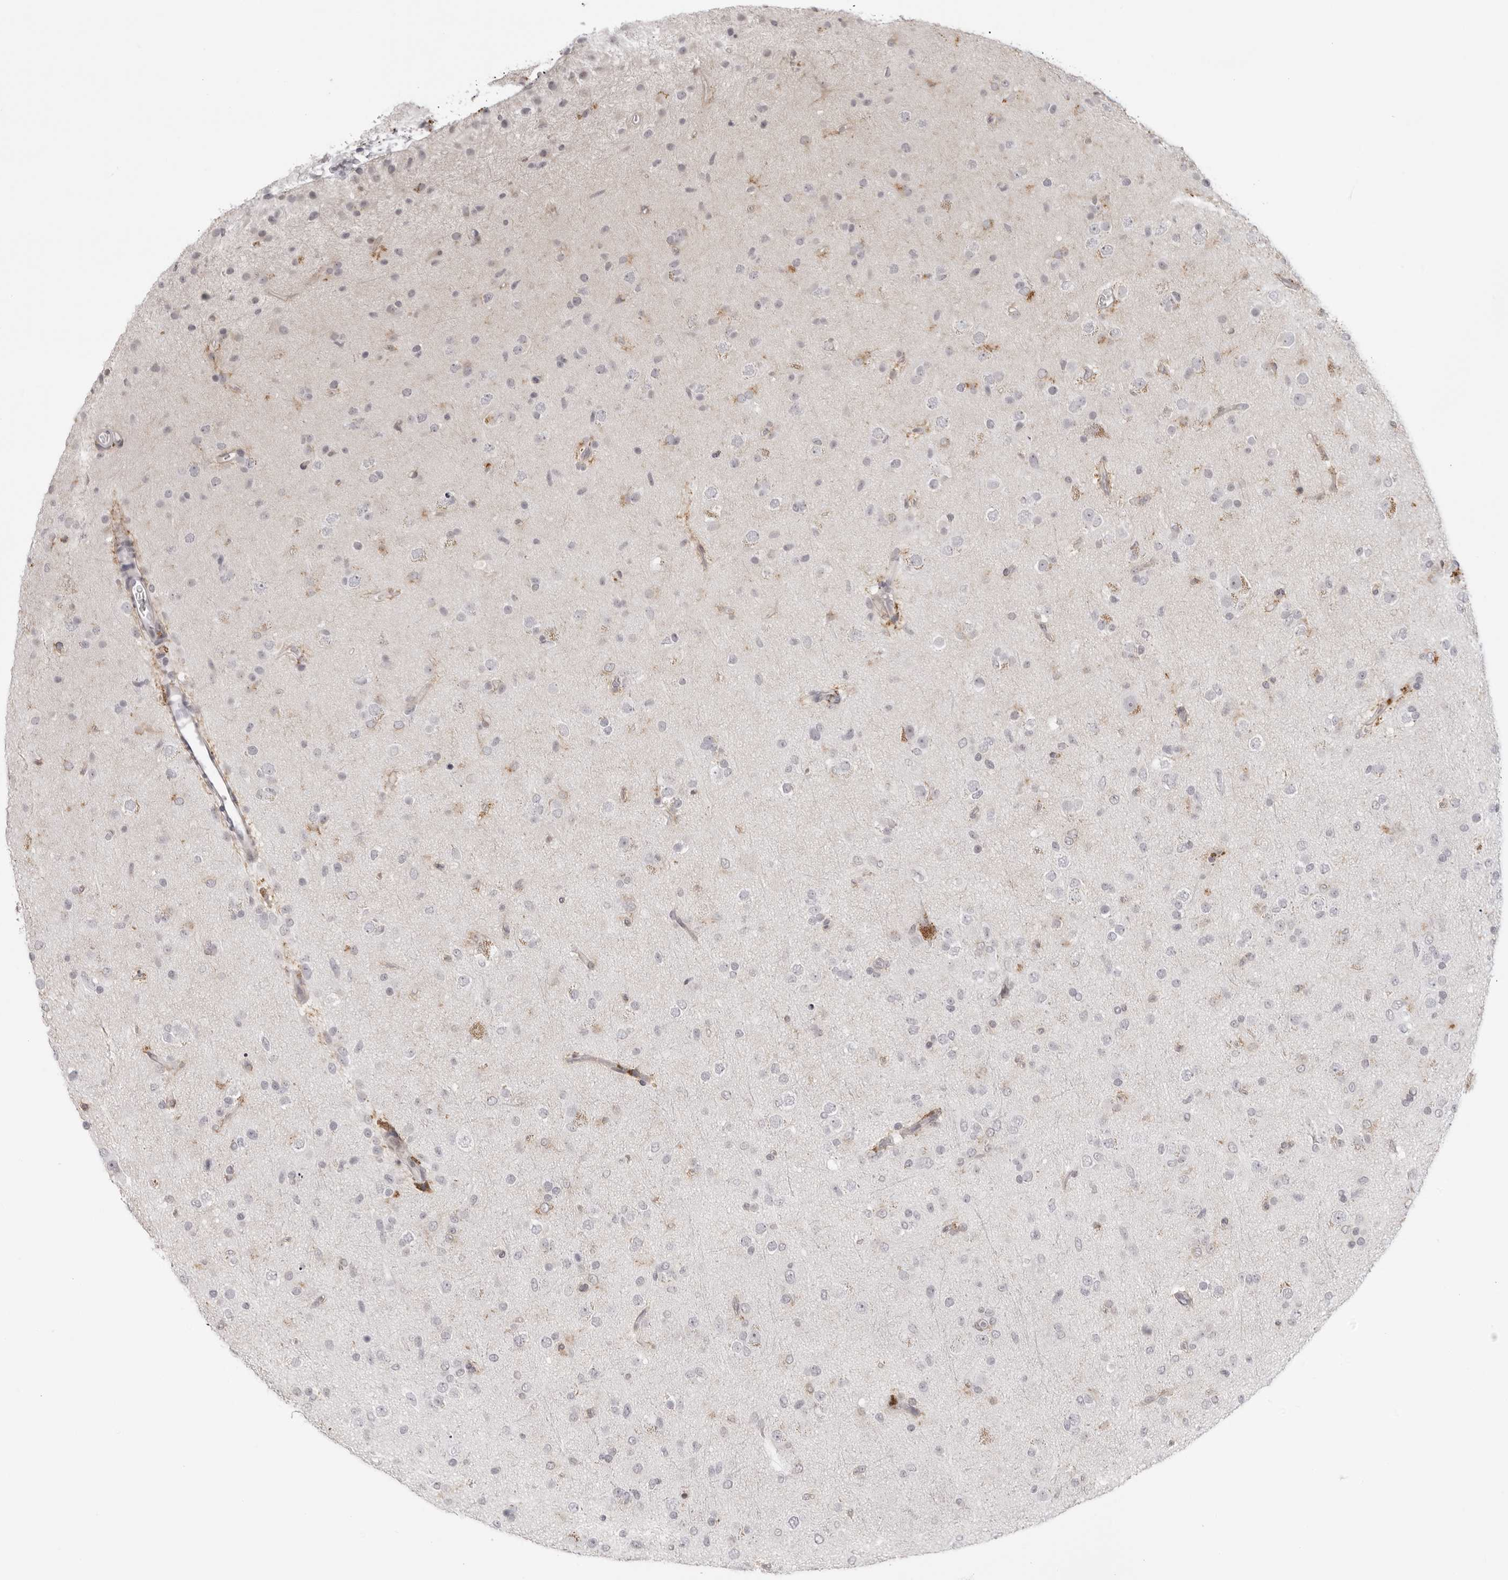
{"staining": {"intensity": "weak", "quantity": "<25%", "location": "cytoplasmic/membranous"}, "tissue": "glioma", "cell_type": "Tumor cells", "image_type": "cancer", "snomed": [{"axis": "morphology", "description": "Glioma, malignant, Low grade"}, {"axis": "topography", "description": "Brain"}], "caption": "High power microscopy histopathology image of an immunohistochemistry photomicrograph of glioma, revealing no significant staining in tumor cells. (Stains: DAB IHC with hematoxylin counter stain, Microscopy: brightfield microscopy at high magnification).", "gene": "ACP6", "patient": {"sex": "male", "age": 65}}